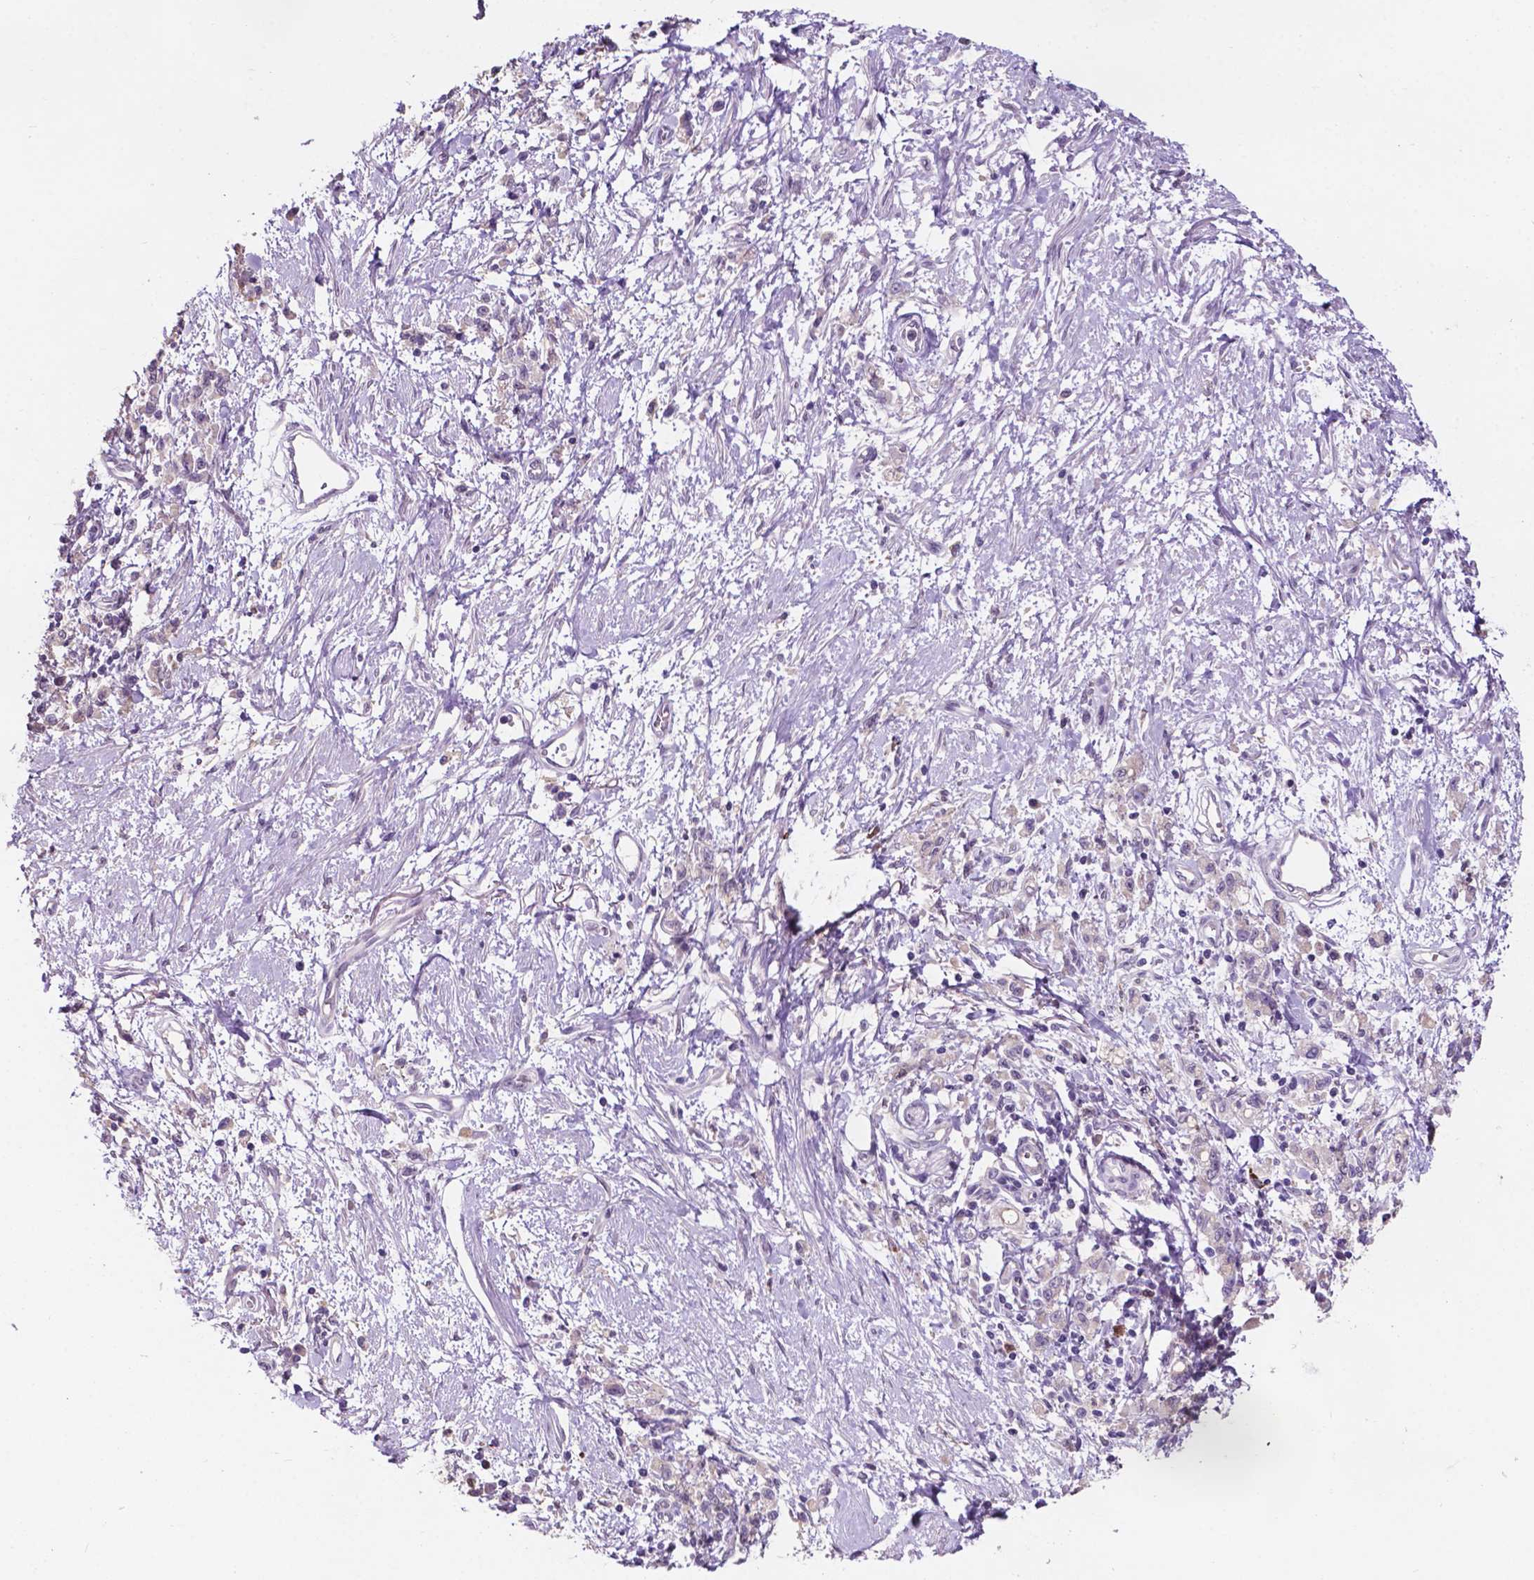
{"staining": {"intensity": "negative", "quantity": "none", "location": "none"}, "tissue": "stomach cancer", "cell_type": "Tumor cells", "image_type": "cancer", "snomed": [{"axis": "morphology", "description": "Adenocarcinoma, NOS"}, {"axis": "topography", "description": "Stomach"}], "caption": "Human stomach cancer stained for a protein using IHC exhibits no expression in tumor cells.", "gene": "PLSCR1", "patient": {"sex": "male", "age": 77}}